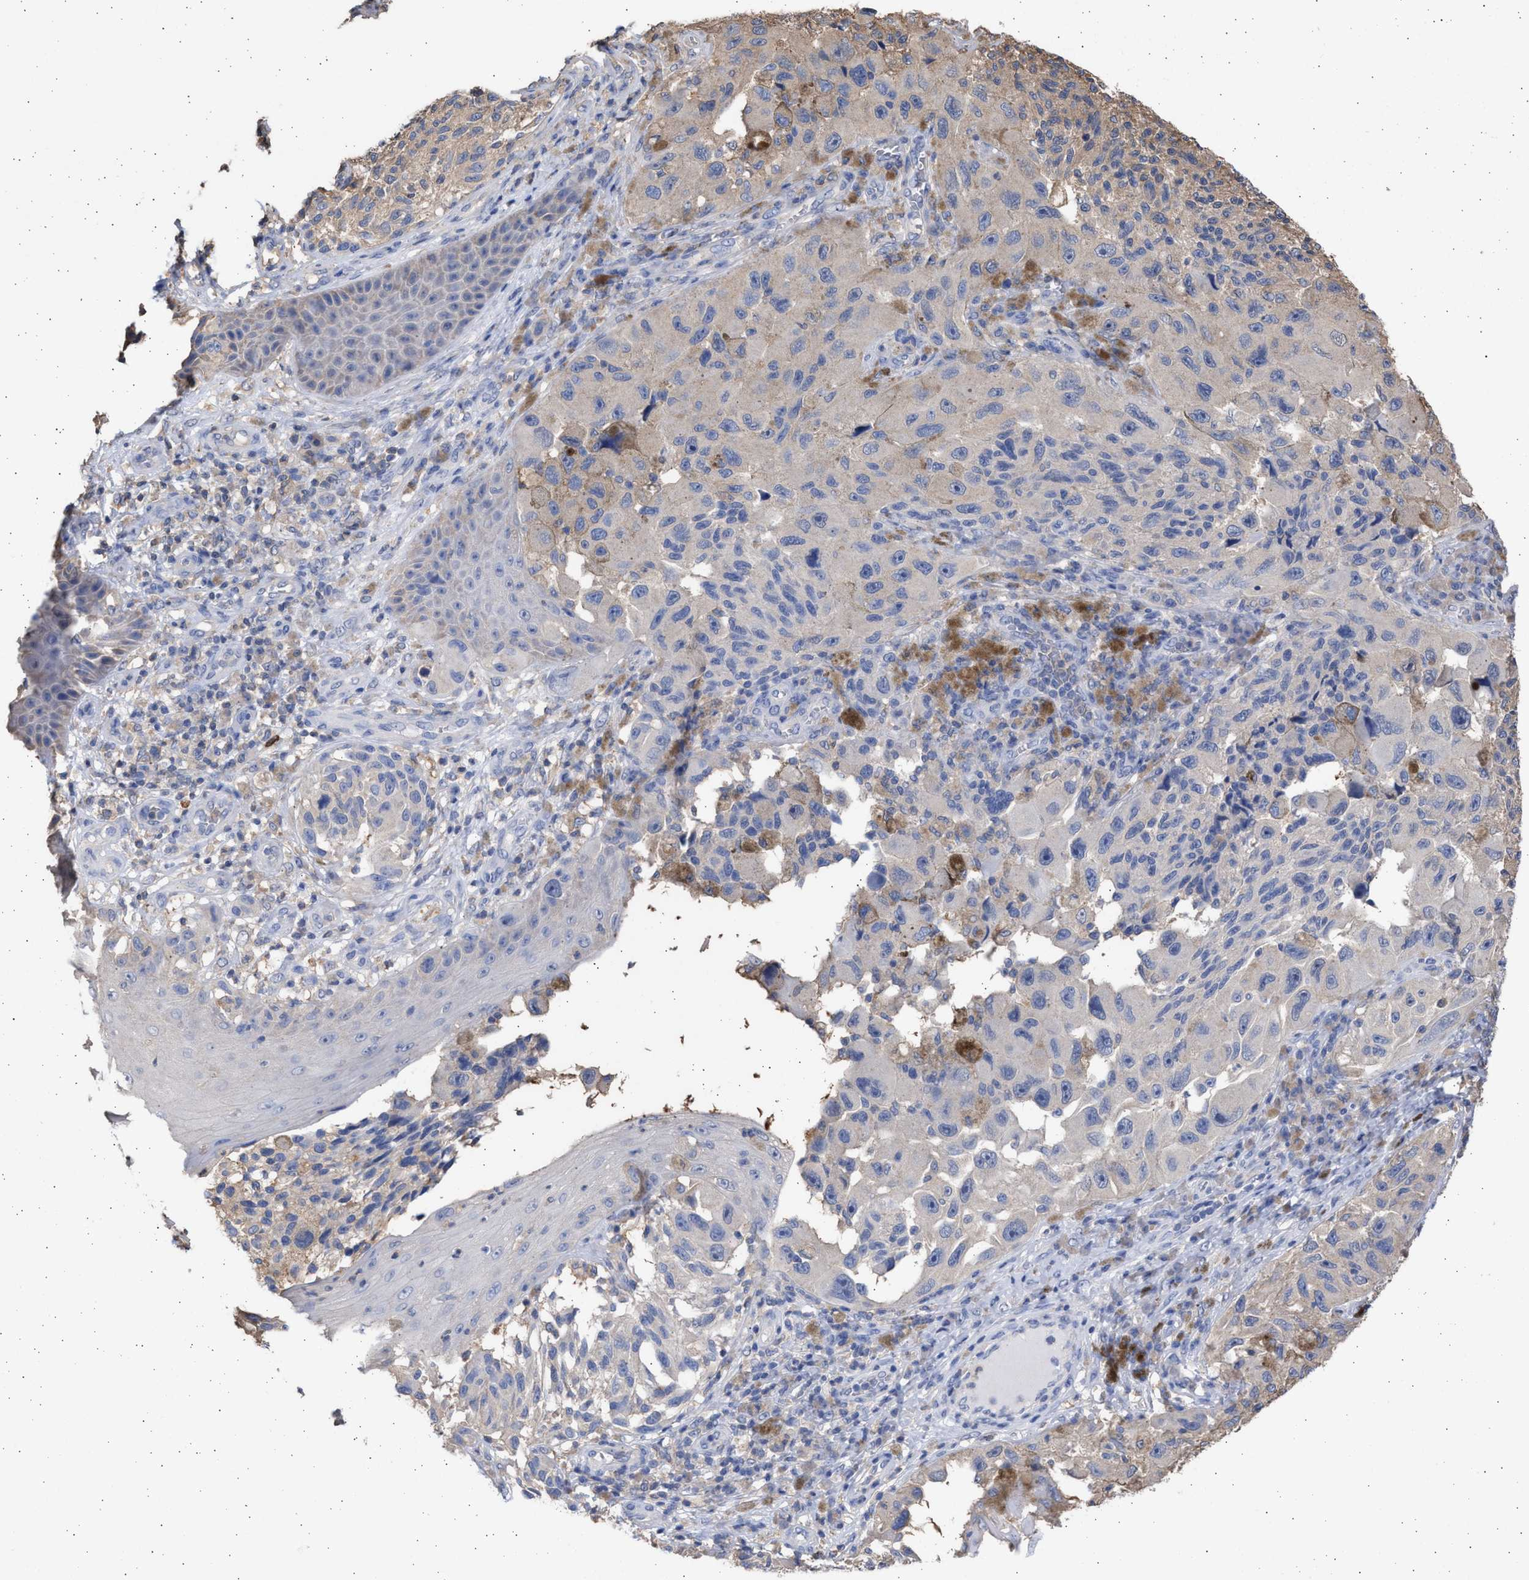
{"staining": {"intensity": "negative", "quantity": "none", "location": "none"}, "tissue": "melanoma", "cell_type": "Tumor cells", "image_type": "cancer", "snomed": [{"axis": "morphology", "description": "Malignant melanoma, NOS"}, {"axis": "topography", "description": "Skin"}], "caption": "The micrograph displays no staining of tumor cells in malignant melanoma. Brightfield microscopy of immunohistochemistry stained with DAB (3,3'-diaminobenzidine) (brown) and hematoxylin (blue), captured at high magnification.", "gene": "ALDOC", "patient": {"sex": "female", "age": 73}}